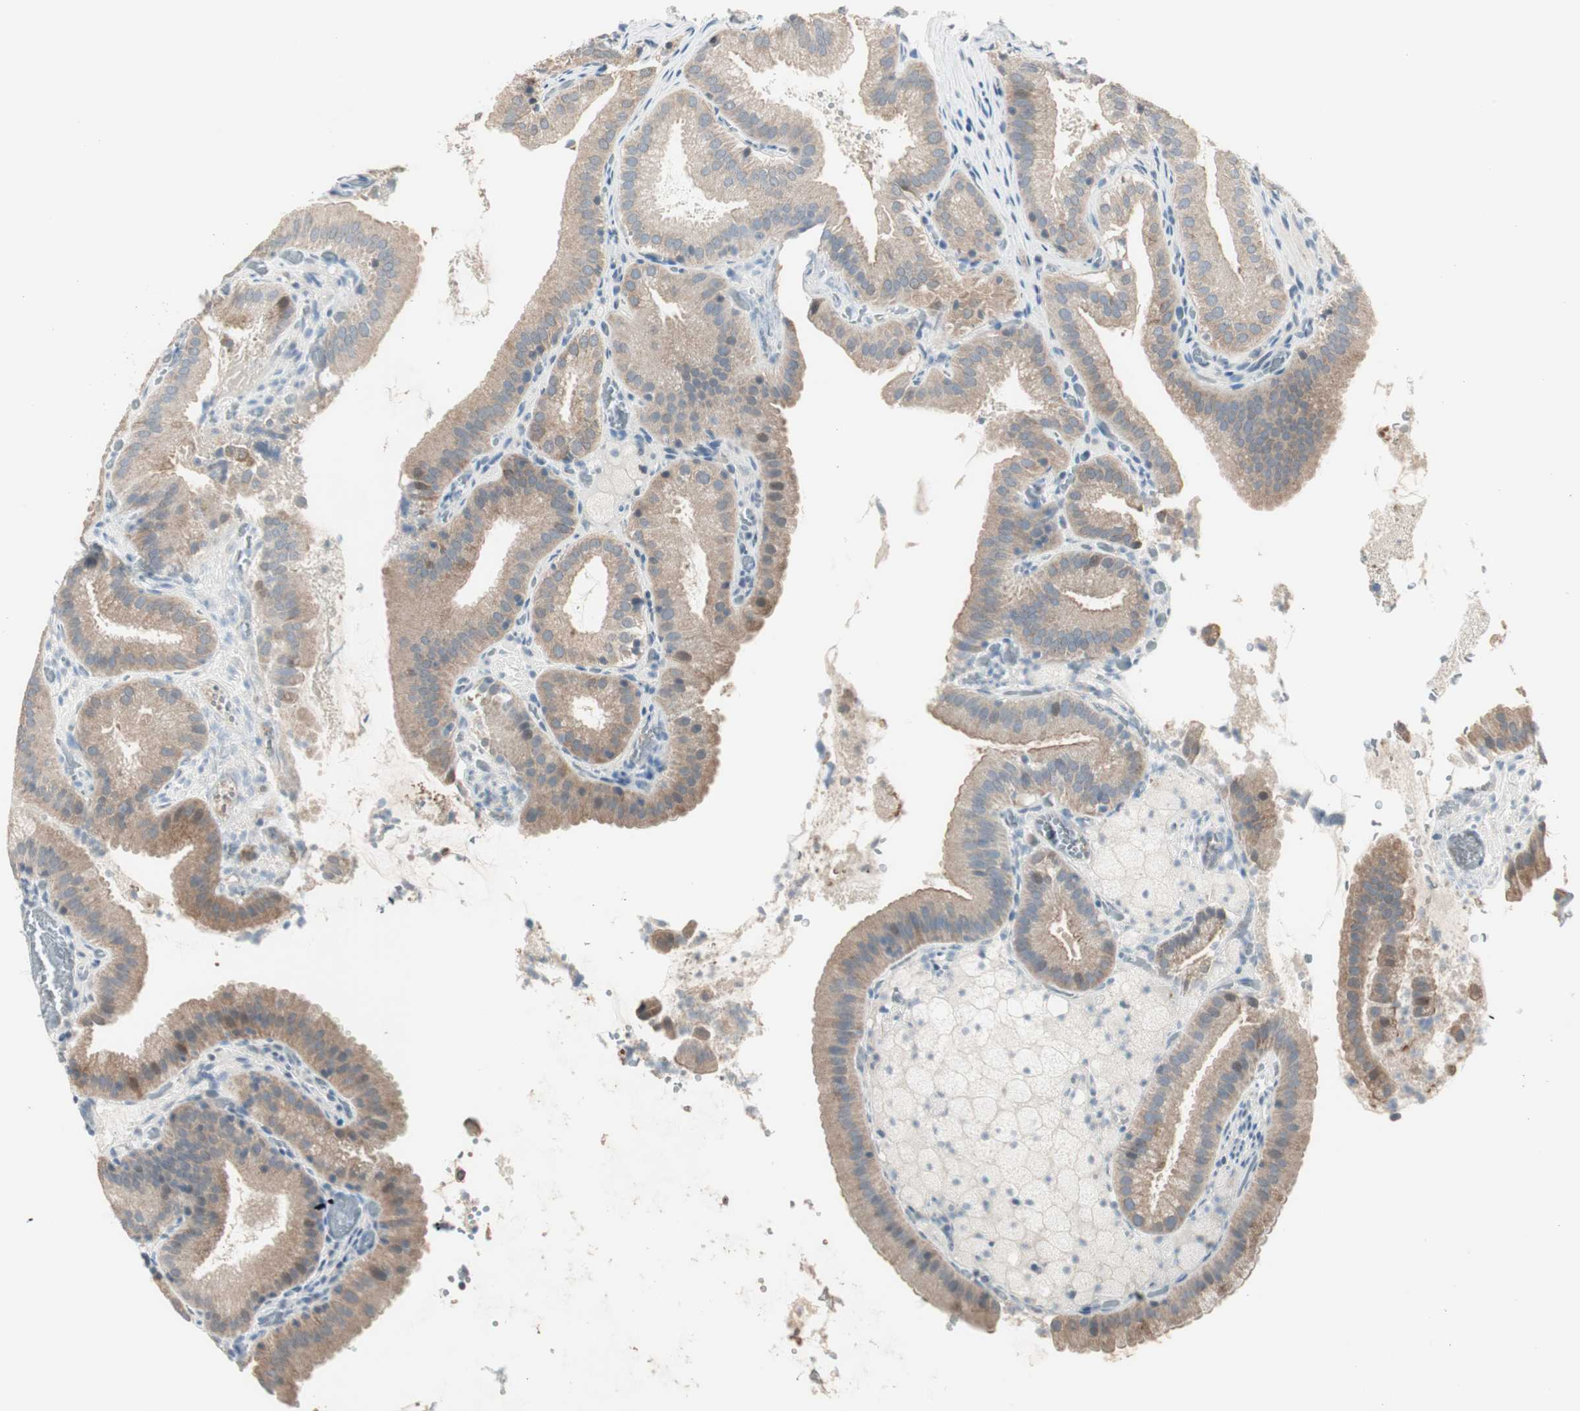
{"staining": {"intensity": "moderate", "quantity": ">75%", "location": "cytoplasmic/membranous"}, "tissue": "gallbladder", "cell_type": "Glandular cells", "image_type": "normal", "snomed": [{"axis": "morphology", "description": "Normal tissue, NOS"}, {"axis": "topography", "description": "Gallbladder"}], "caption": "Moderate cytoplasmic/membranous expression for a protein is seen in about >75% of glandular cells of normal gallbladder using immunohistochemistry (IHC).", "gene": "PDZK1", "patient": {"sex": "male", "age": 54}}